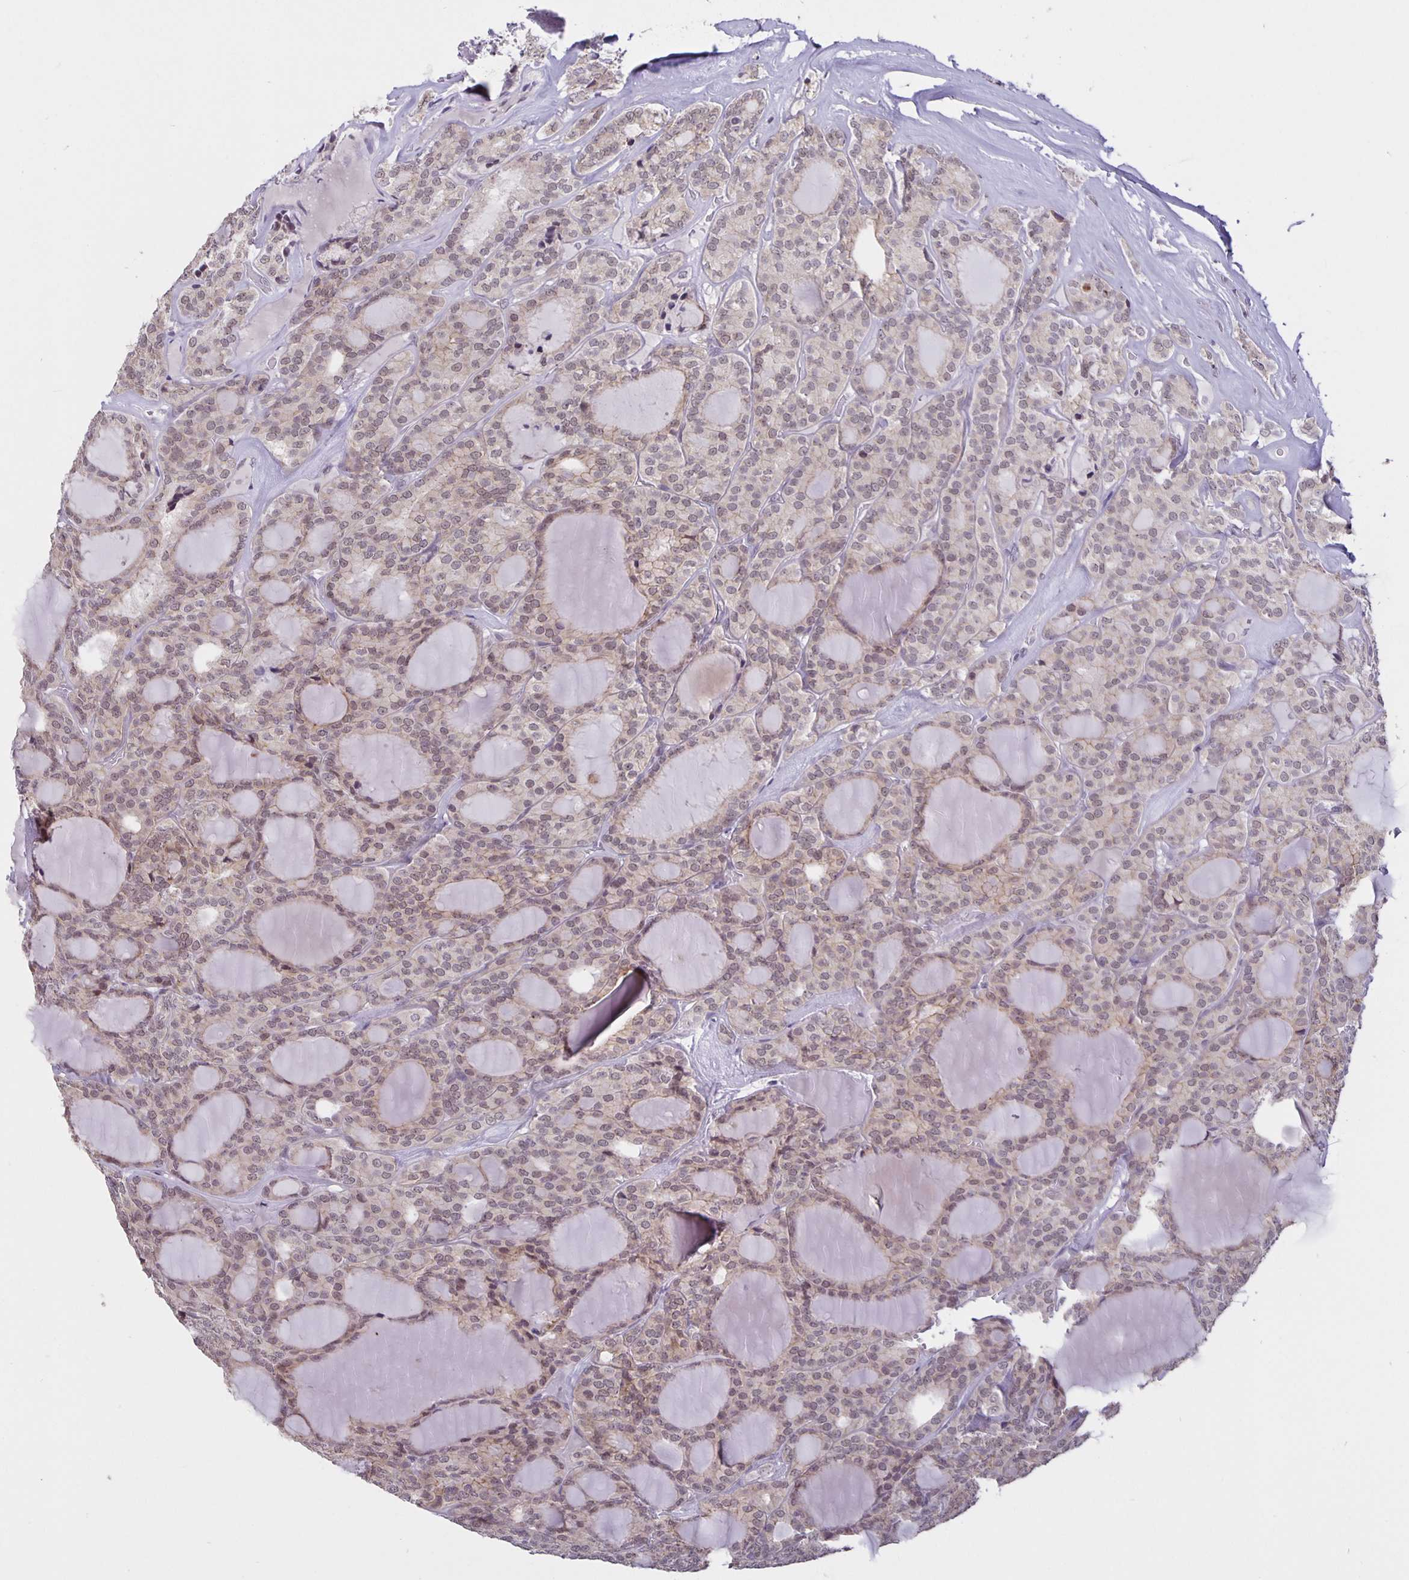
{"staining": {"intensity": "weak", "quantity": "<25%", "location": "cytoplasmic/membranous"}, "tissue": "thyroid cancer", "cell_type": "Tumor cells", "image_type": "cancer", "snomed": [{"axis": "morphology", "description": "Follicular adenoma carcinoma, NOS"}, {"axis": "topography", "description": "Thyroid gland"}], "caption": "Protein analysis of thyroid follicular adenoma carcinoma displays no significant staining in tumor cells.", "gene": "ARVCF", "patient": {"sex": "male", "age": 74}}